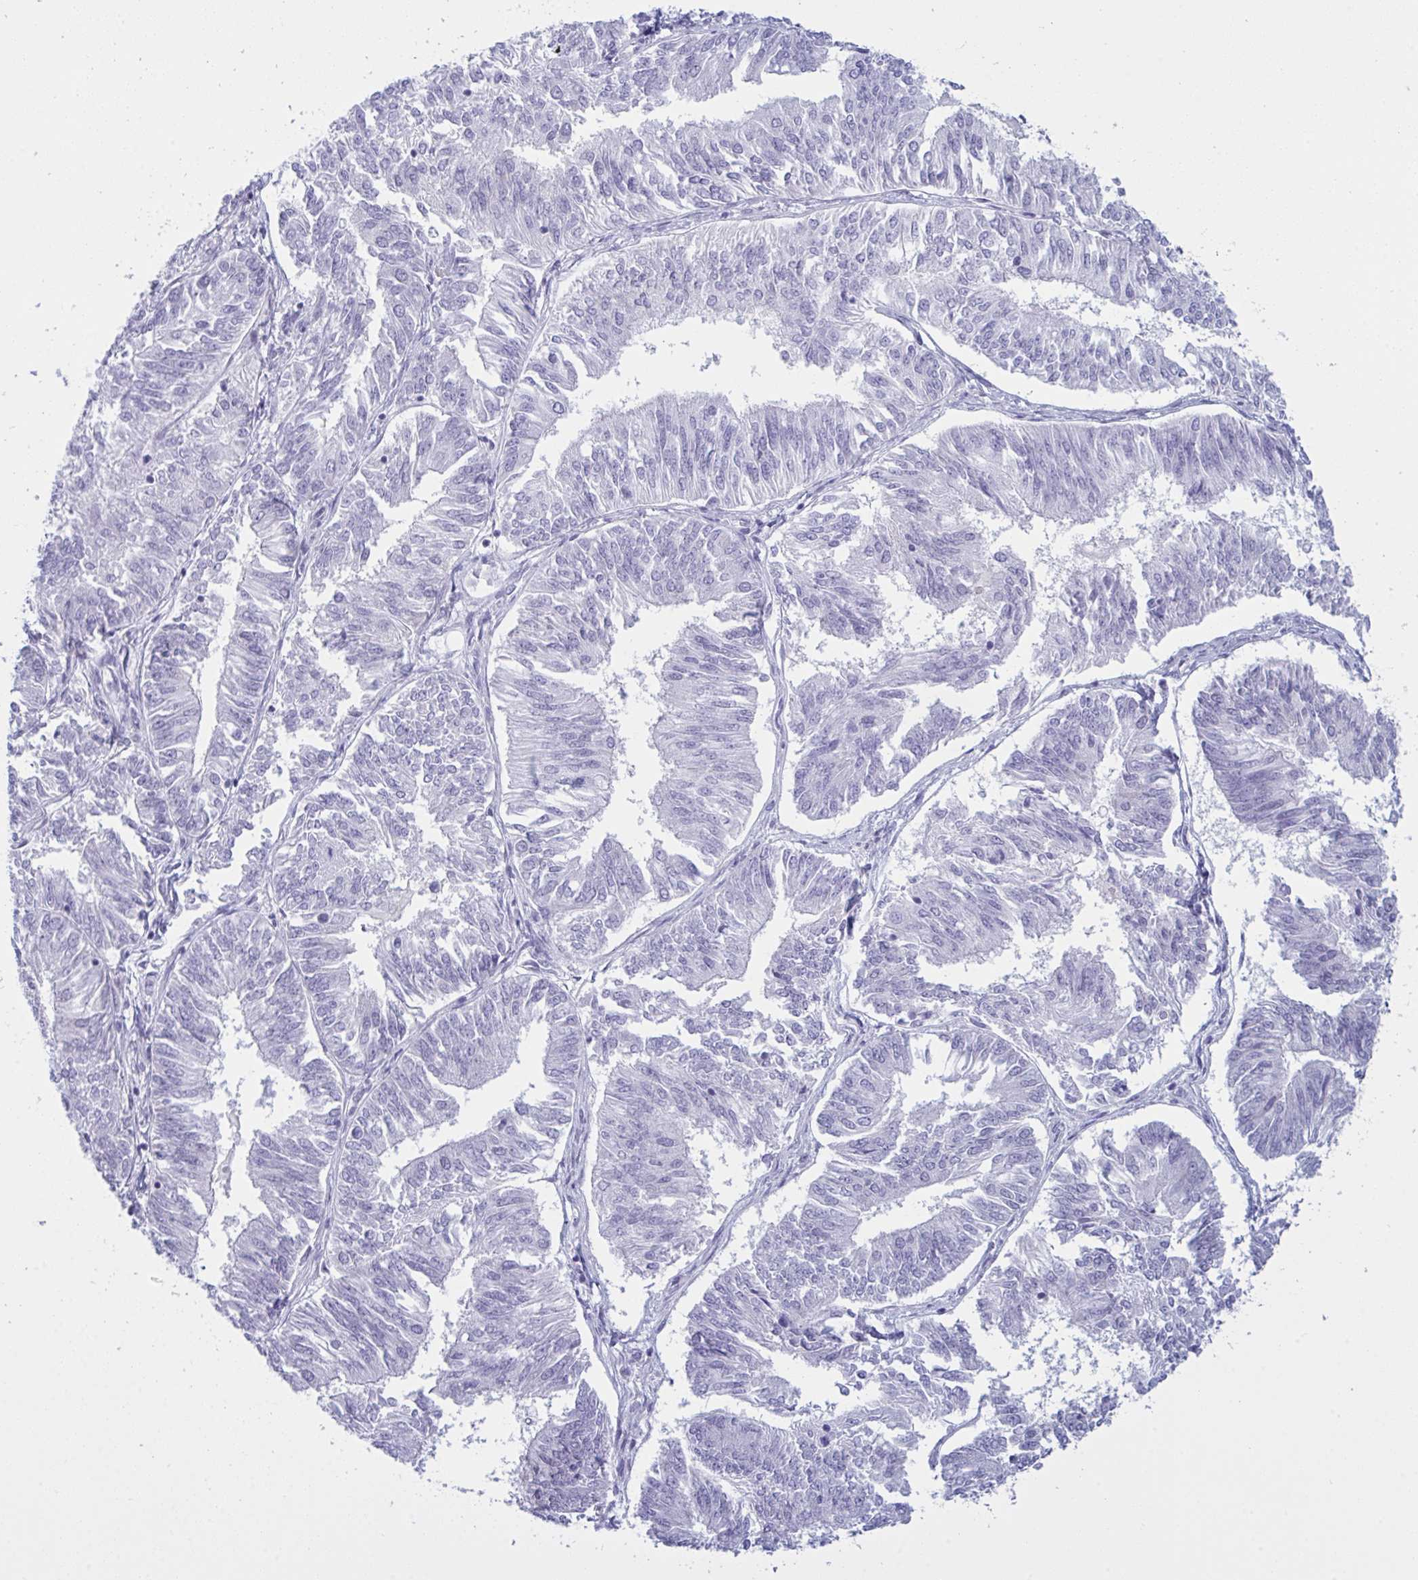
{"staining": {"intensity": "negative", "quantity": "none", "location": "none"}, "tissue": "endometrial cancer", "cell_type": "Tumor cells", "image_type": "cancer", "snomed": [{"axis": "morphology", "description": "Adenocarcinoma, NOS"}, {"axis": "topography", "description": "Endometrium"}], "caption": "Image shows no protein positivity in tumor cells of endometrial adenocarcinoma tissue.", "gene": "ZNF684", "patient": {"sex": "female", "age": 58}}